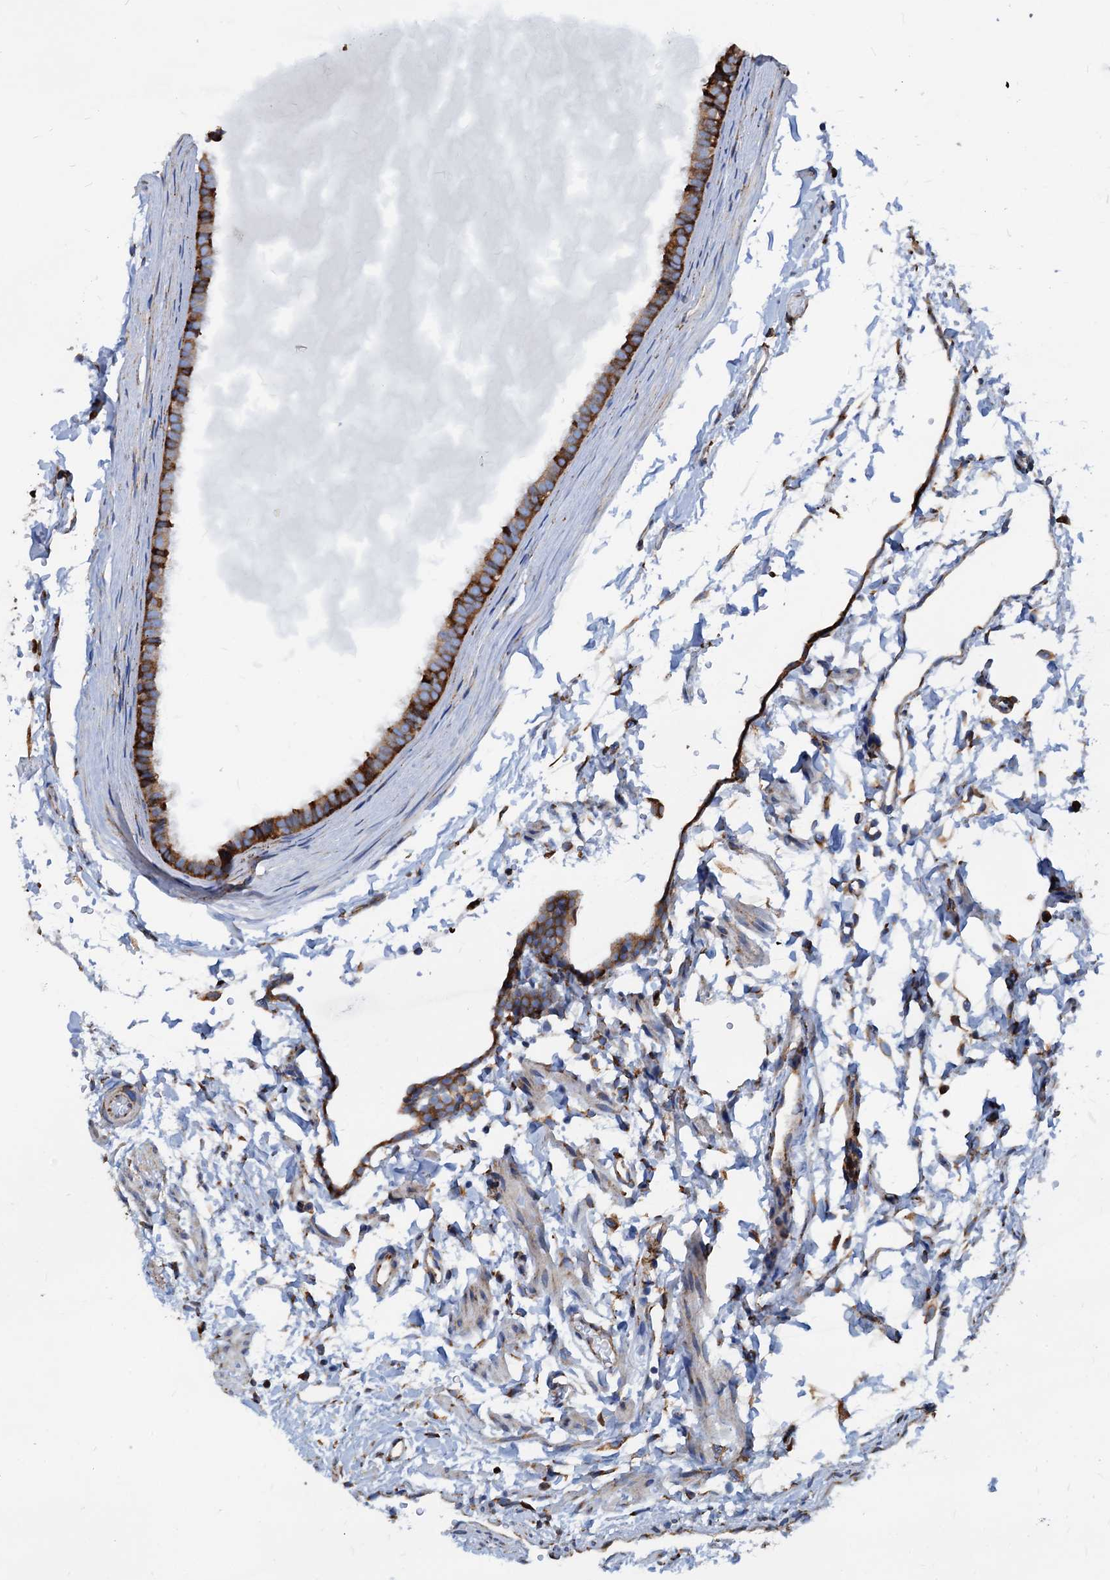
{"staining": {"intensity": "strong", "quantity": ">75%", "location": "cytoplasmic/membranous"}, "tissue": "fallopian tube", "cell_type": "Glandular cells", "image_type": "normal", "snomed": [{"axis": "morphology", "description": "Normal tissue, NOS"}, {"axis": "topography", "description": "Fallopian tube"}], "caption": "Protein positivity by immunohistochemistry (IHC) exhibits strong cytoplasmic/membranous staining in about >75% of glandular cells in benign fallopian tube.", "gene": "HSPA5", "patient": {"sex": "female", "age": 35}}